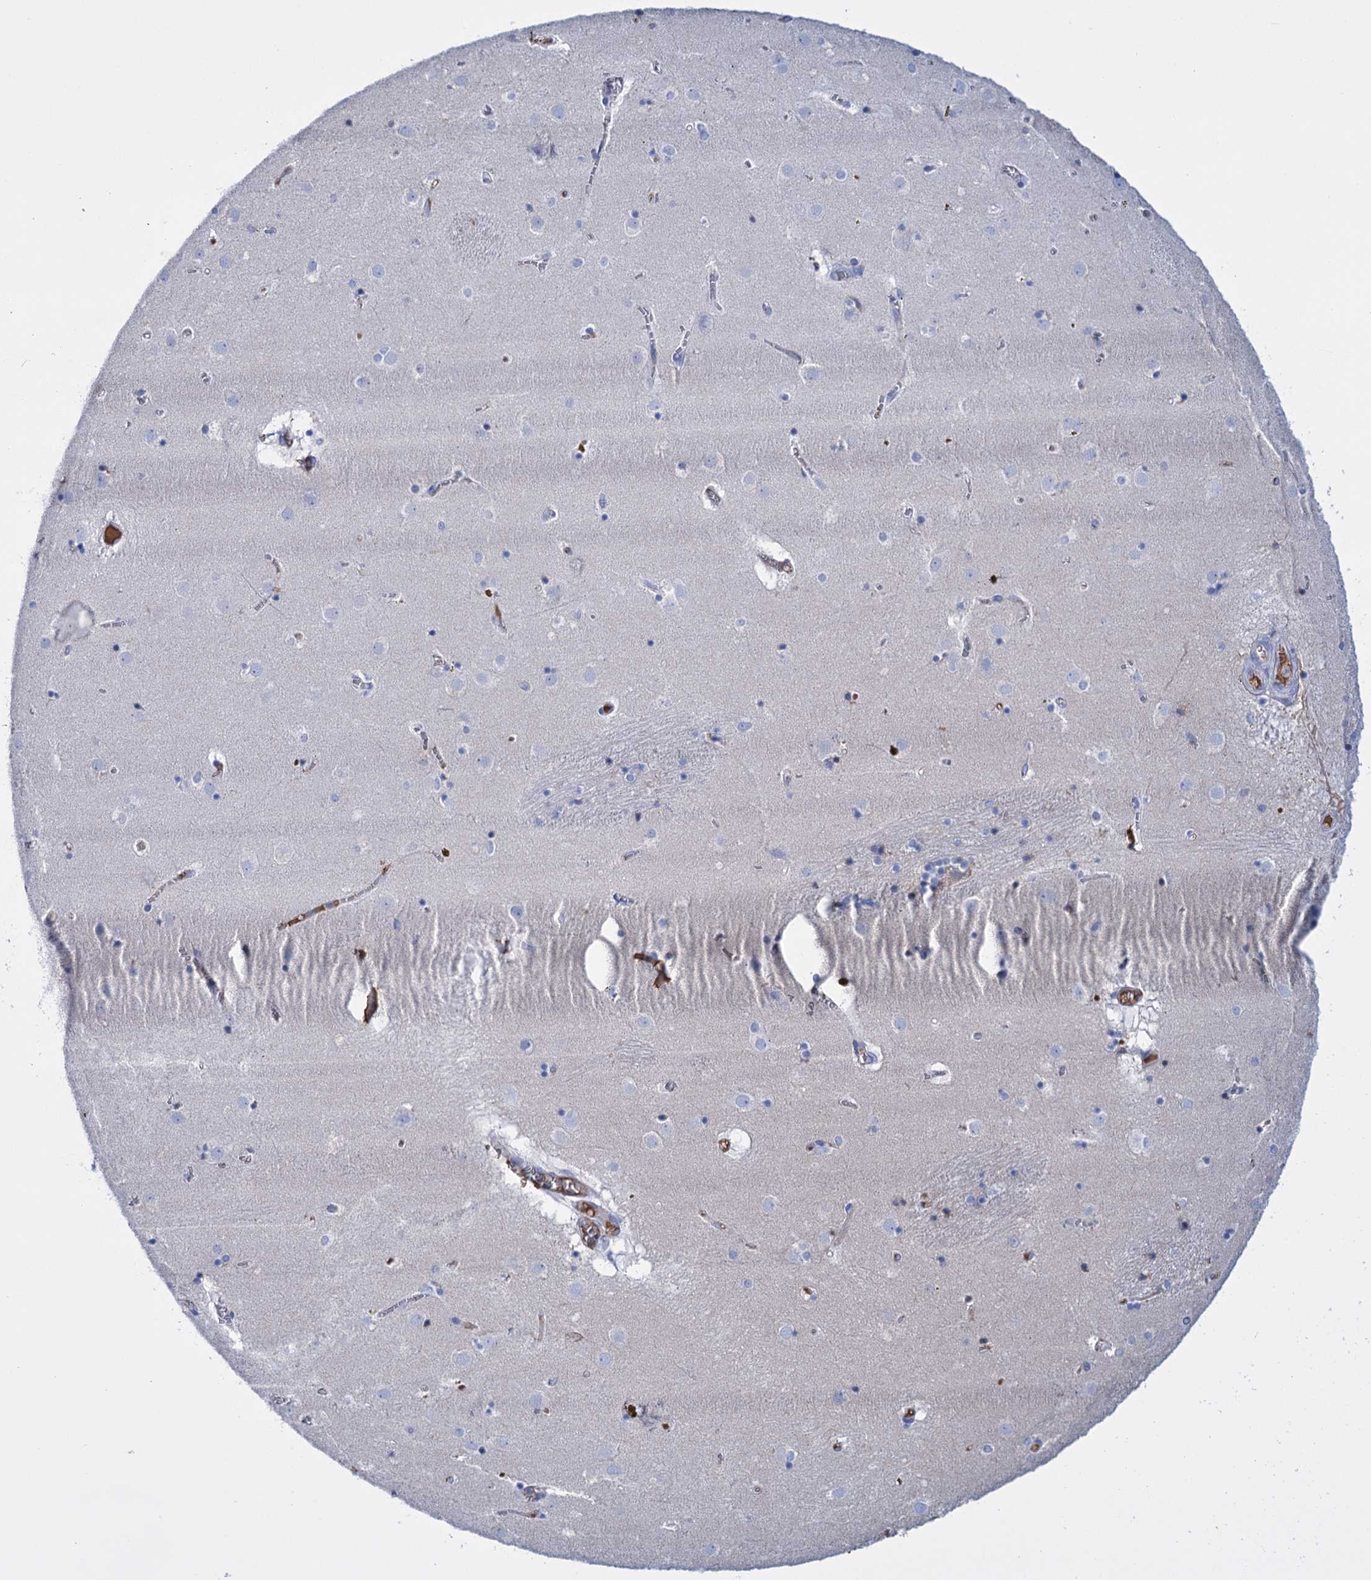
{"staining": {"intensity": "negative", "quantity": "none", "location": "none"}, "tissue": "caudate", "cell_type": "Glial cells", "image_type": "normal", "snomed": [{"axis": "morphology", "description": "Normal tissue, NOS"}, {"axis": "topography", "description": "Lateral ventricle wall"}], "caption": "A high-resolution image shows immunohistochemistry staining of normal caudate, which displays no significant staining in glial cells.", "gene": "FBXW12", "patient": {"sex": "male", "age": 70}}